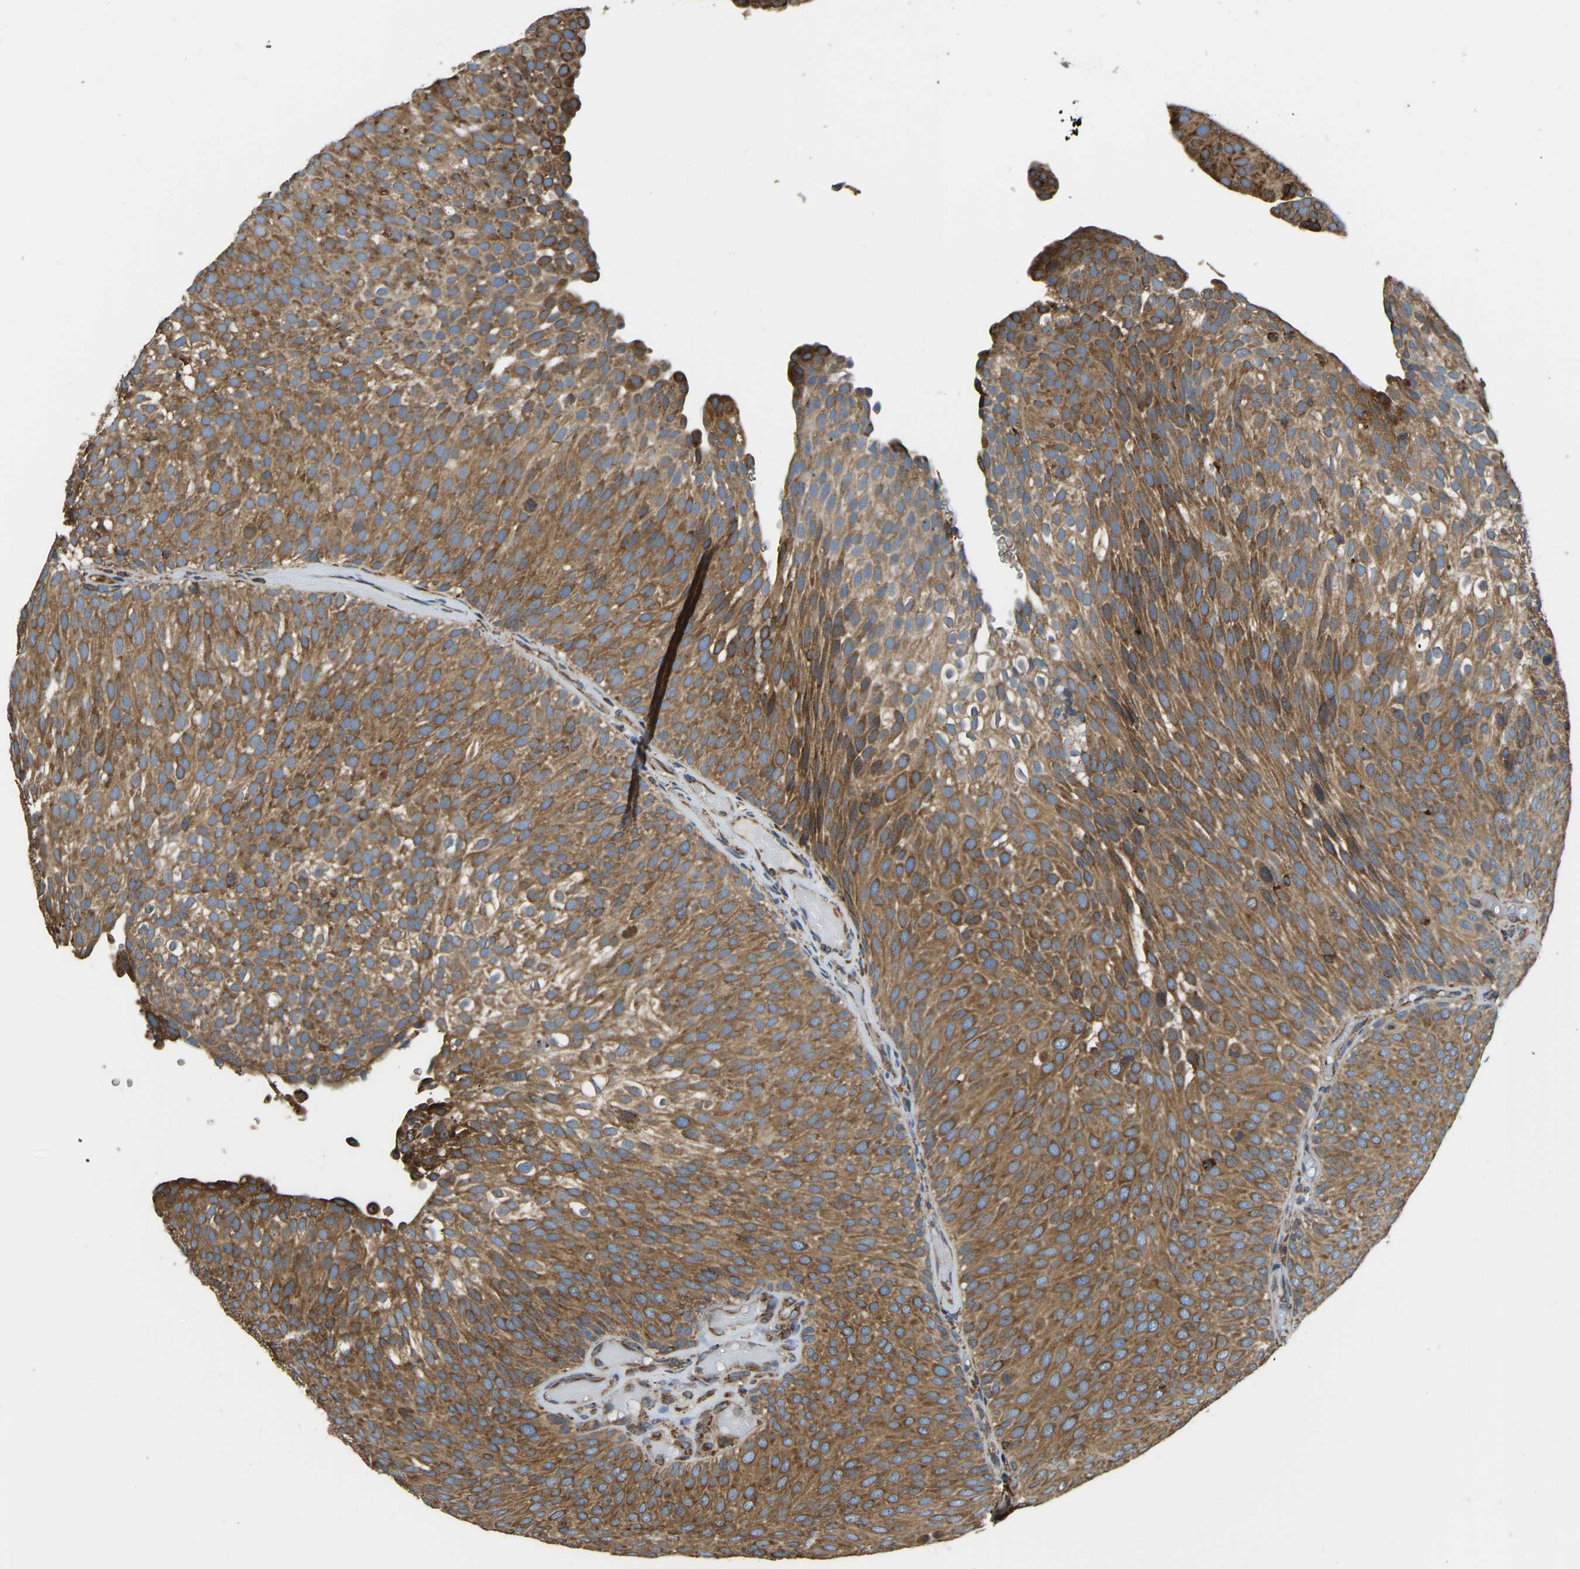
{"staining": {"intensity": "moderate", "quantity": ">75%", "location": "cytoplasmic/membranous"}, "tissue": "urothelial cancer", "cell_type": "Tumor cells", "image_type": "cancer", "snomed": [{"axis": "morphology", "description": "Urothelial carcinoma, Low grade"}, {"axis": "topography", "description": "Urinary bladder"}], "caption": "Brown immunohistochemical staining in human urothelial cancer shows moderate cytoplasmic/membranous expression in approximately >75% of tumor cells.", "gene": "RNF115", "patient": {"sex": "male", "age": 78}}